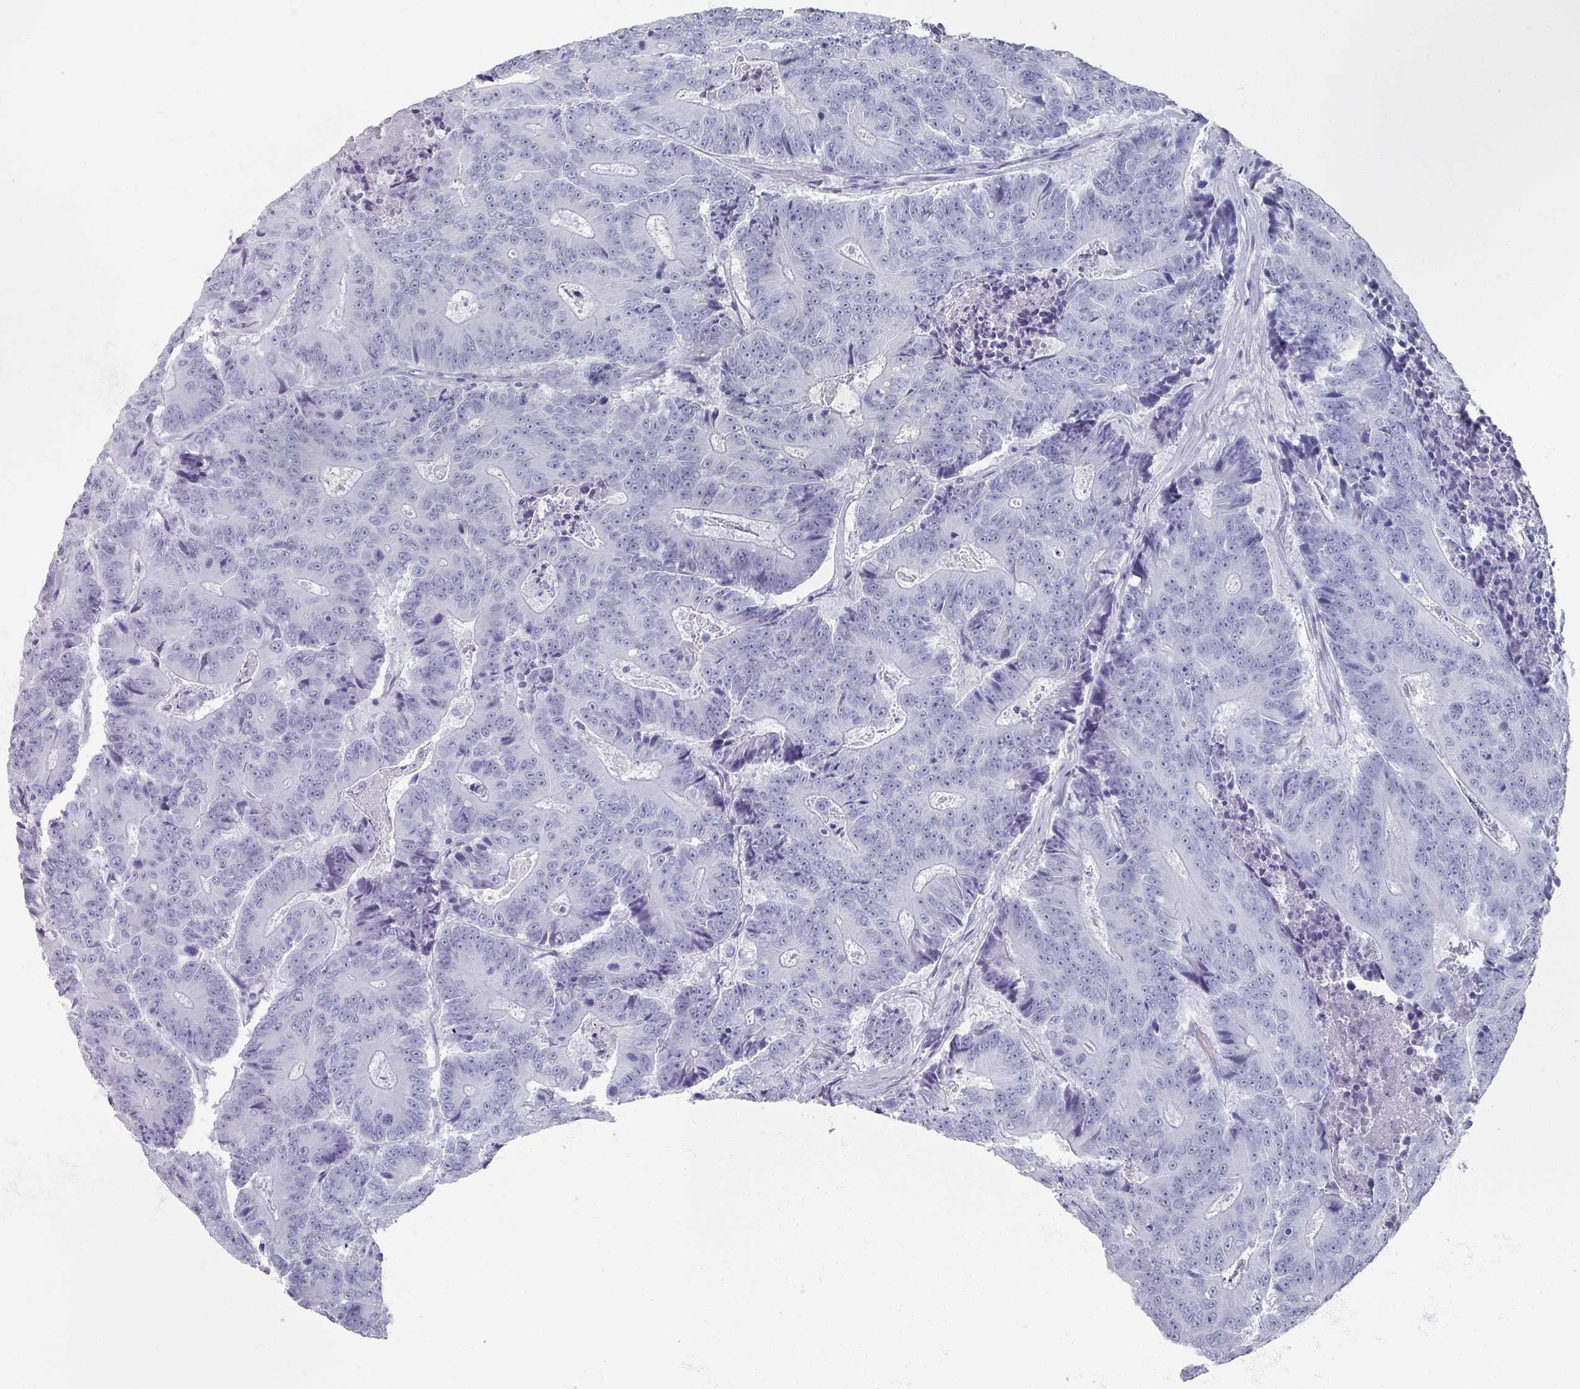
{"staining": {"intensity": "negative", "quantity": "none", "location": "none"}, "tissue": "colorectal cancer", "cell_type": "Tumor cells", "image_type": "cancer", "snomed": [{"axis": "morphology", "description": "Adenocarcinoma, NOS"}, {"axis": "topography", "description": "Colon"}], "caption": "IHC micrograph of neoplastic tissue: human colorectal cancer stained with DAB demonstrates no significant protein staining in tumor cells. (Immunohistochemistry (ihc), brightfield microscopy, high magnification).", "gene": "OMG", "patient": {"sex": "male", "age": 83}}